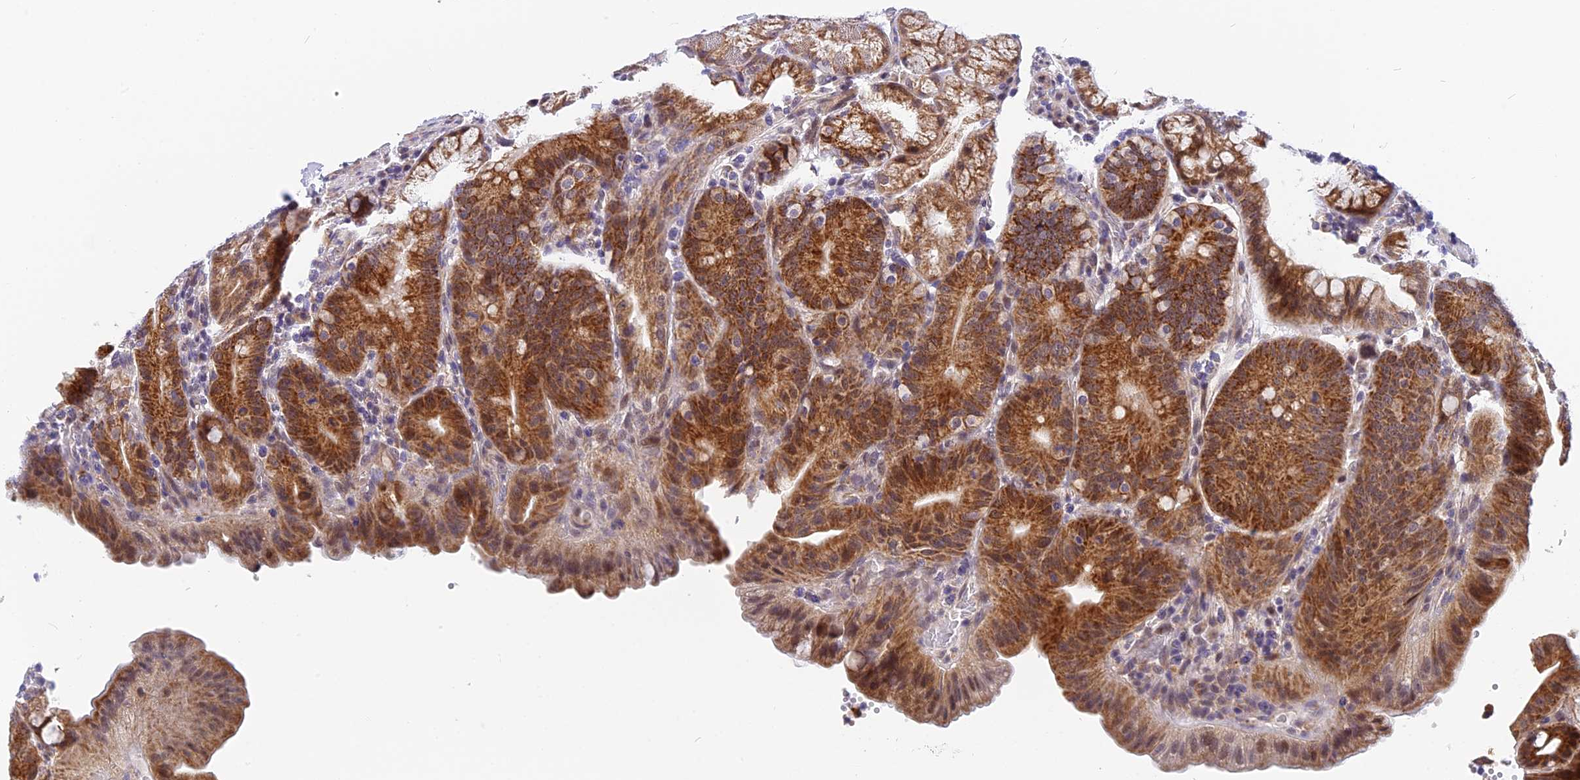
{"staining": {"intensity": "moderate", "quantity": ">75%", "location": "cytoplasmic/membranous"}, "tissue": "duodenum", "cell_type": "Glandular cells", "image_type": "normal", "snomed": [{"axis": "morphology", "description": "Normal tissue, NOS"}, {"axis": "topography", "description": "Duodenum"}], "caption": "Protein staining by IHC reveals moderate cytoplasmic/membranous positivity in approximately >75% of glandular cells in unremarkable duodenum.", "gene": "CMC1", "patient": {"sex": "male", "age": 54}}